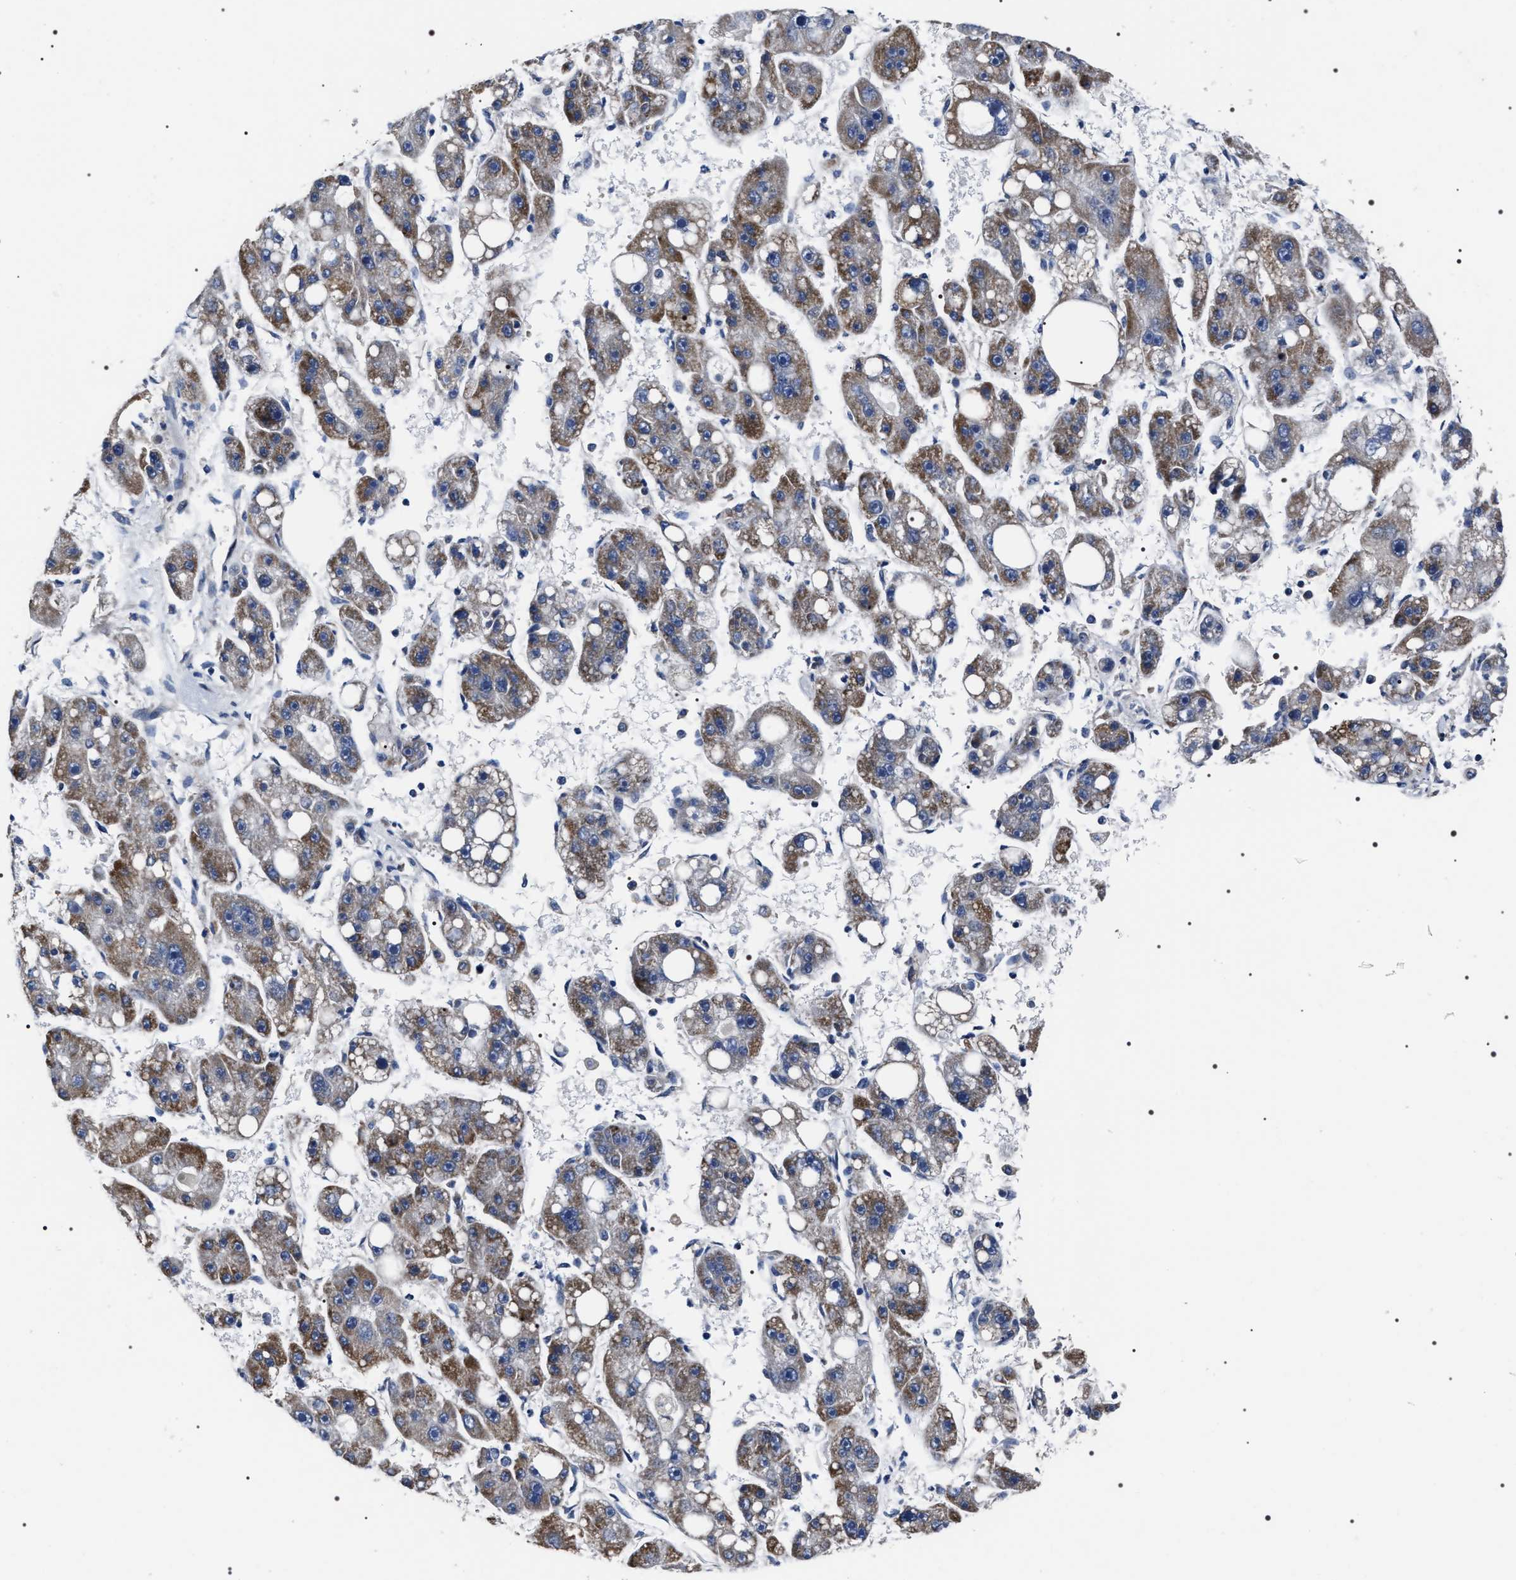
{"staining": {"intensity": "moderate", "quantity": "25%-75%", "location": "cytoplasmic/membranous"}, "tissue": "liver cancer", "cell_type": "Tumor cells", "image_type": "cancer", "snomed": [{"axis": "morphology", "description": "Carcinoma, Hepatocellular, NOS"}, {"axis": "topography", "description": "Liver"}], "caption": "The histopathology image shows staining of liver cancer (hepatocellular carcinoma), revealing moderate cytoplasmic/membranous protein positivity (brown color) within tumor cells.", "gene": "MIS18A", "patient": {"sex": "female", "age": 61}}